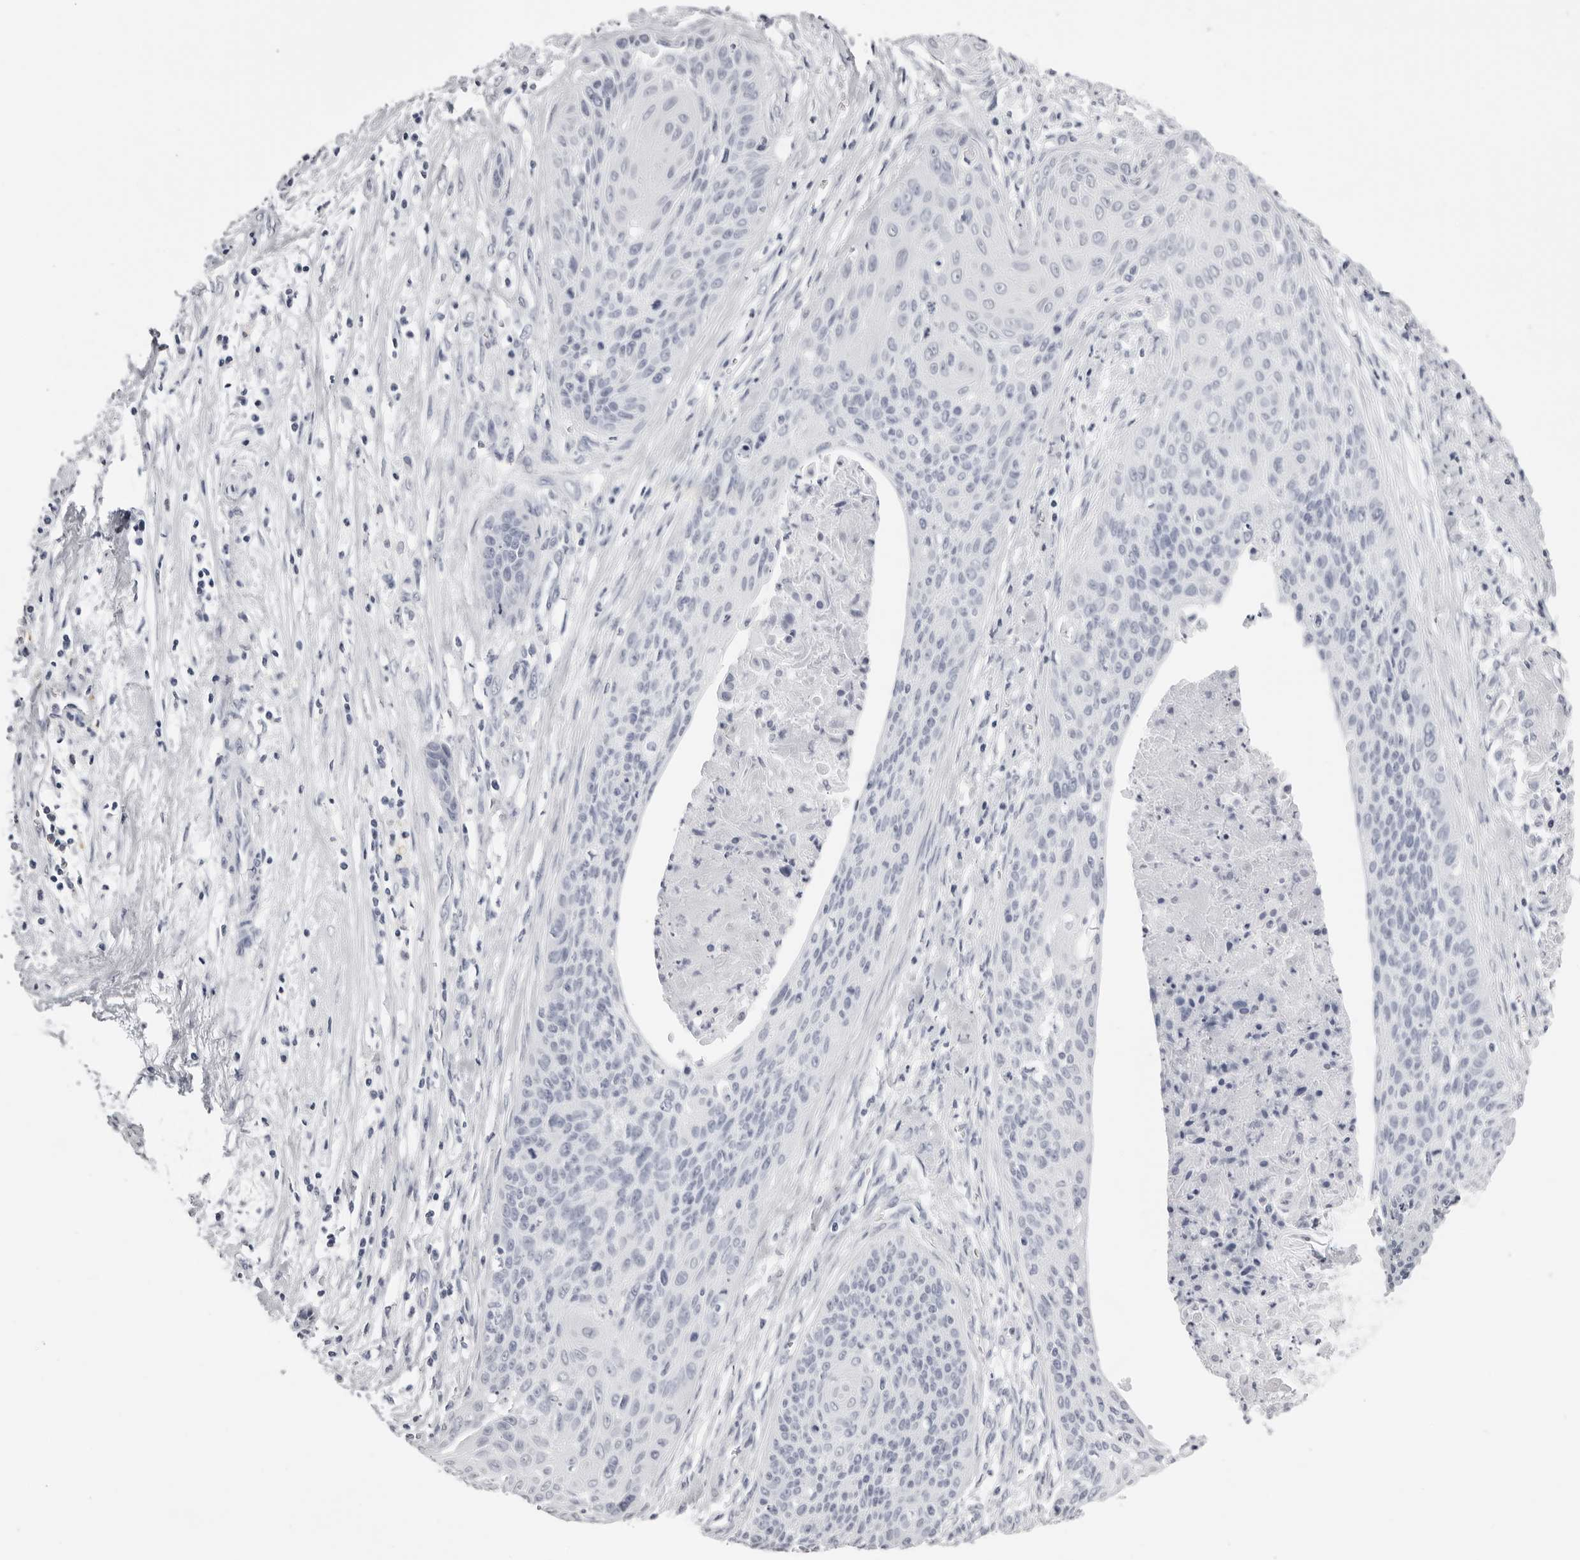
{"staining": {"intensity": "negative", "quantity": "none", "location": "none"}, "tissue": "cervical cancer", "cell_type": "Tumor cells", "image_type": "cancer", "snomed": [{"axis": "morphology", "description": "Squamous cell carcinoma, NOS"}, {"axis": "topography", "description": "Cervix"}], "caption": "Protein analysis of cervical cancer (squamous cell carcinoma) demonstrates no significant positivity in tumor cells.", "gene": "RHO", "patient": {"sex": "female", "age": 55}}